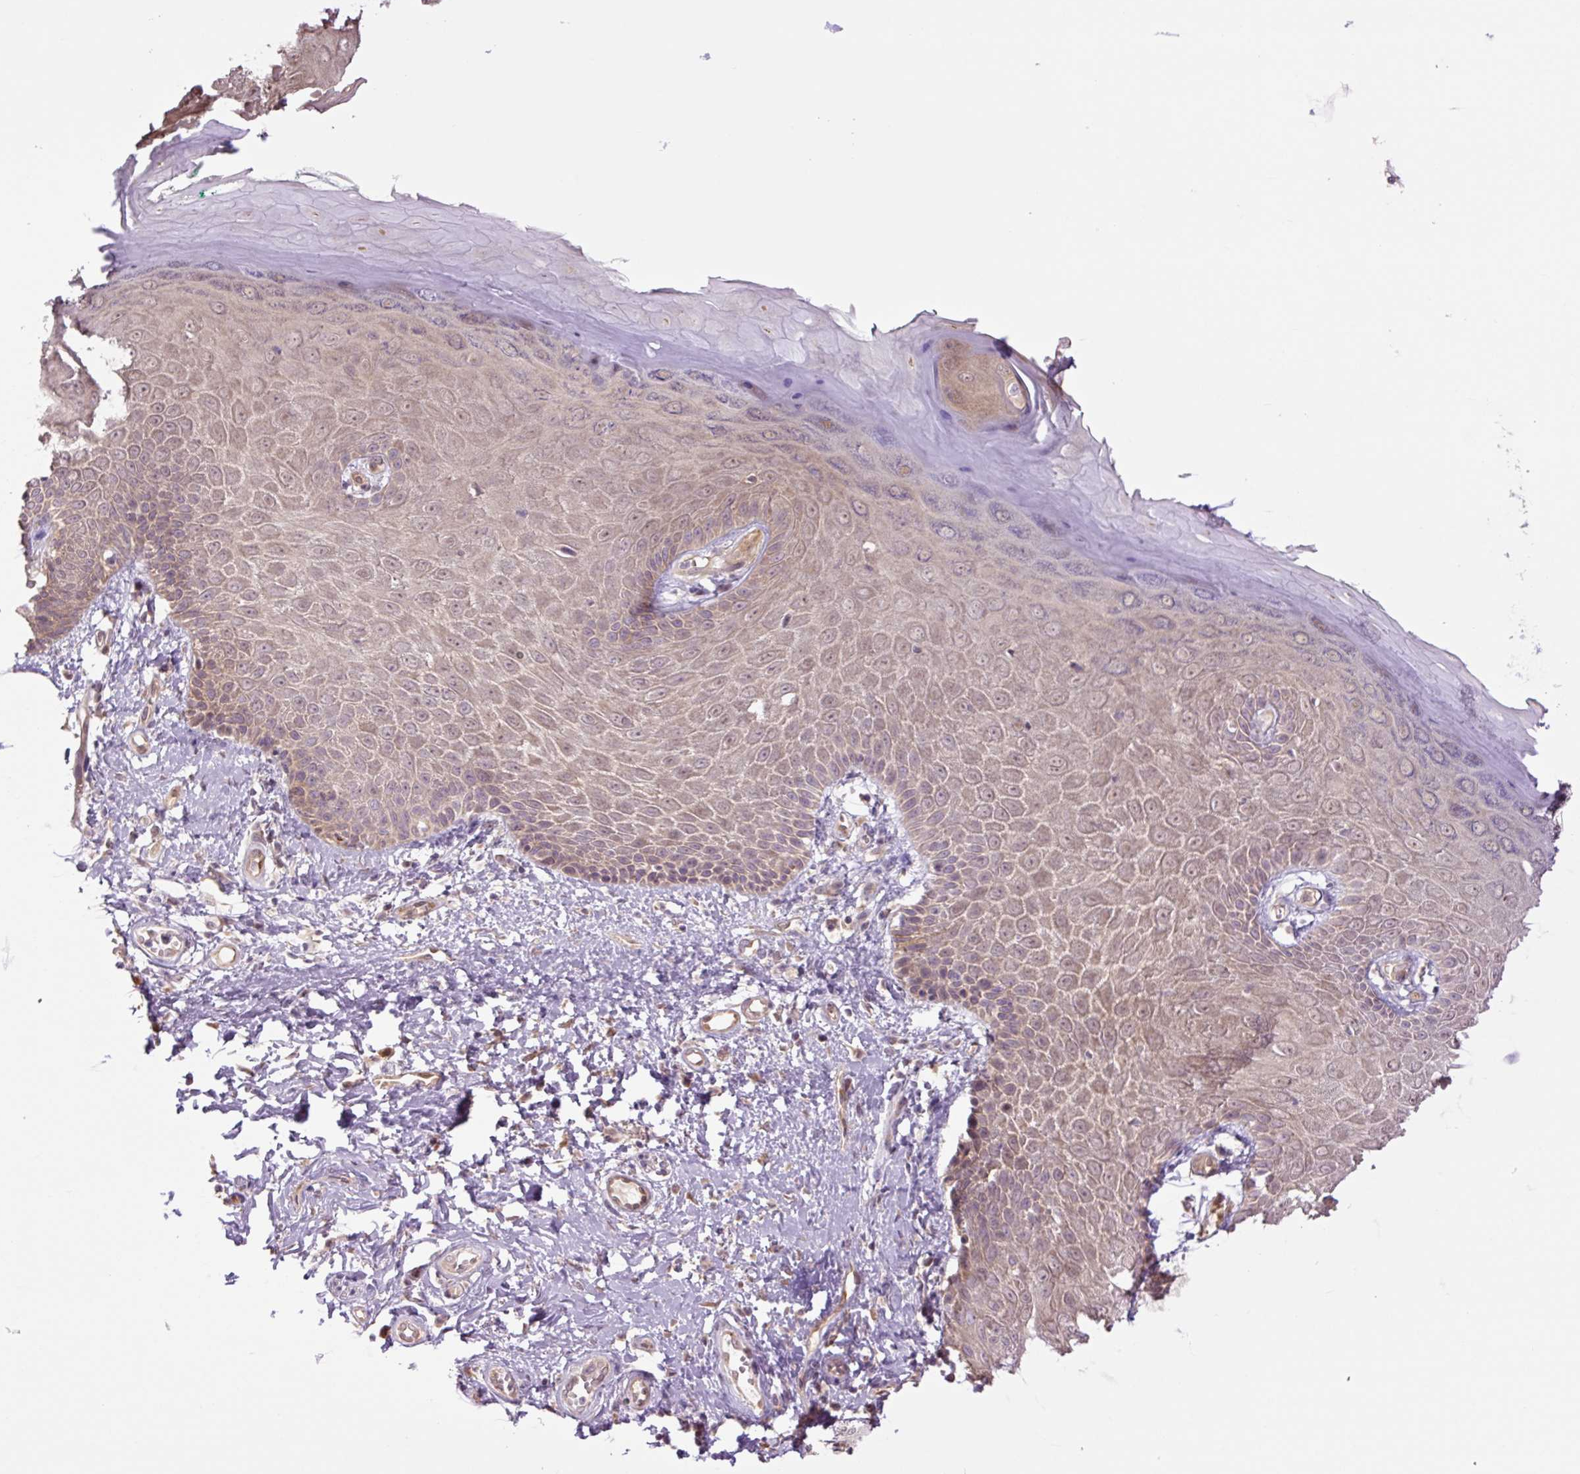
{"staining": {"intensity": "moderate", "quantity": "25%-75%", "location": "cytoplasmic/membranous,nuclear"}, "tissue": "skin", "cell_type": "Epidermal cells", "image_type": "normal", "snomed": [{"axis": "morphology", "description": "Normal tissue, NOS"}, {"axis": "topography", "description": "Anal"}, {"axis": "topography", "description": "Peripheral nerve tissue"}], "caption": "High-magnification brightfield microscopy of benign skin stained with DAB (3,3'-diaminobenzidine) (brown) and counterstained with hematoxylin (blue). epidermal cells exhibit moderate cytoplasmic/membranous,nuclear expression is seen in about25%-75% of cells.", "gene": "TPT1", "patient": {"sex": "male", "age": 78}}